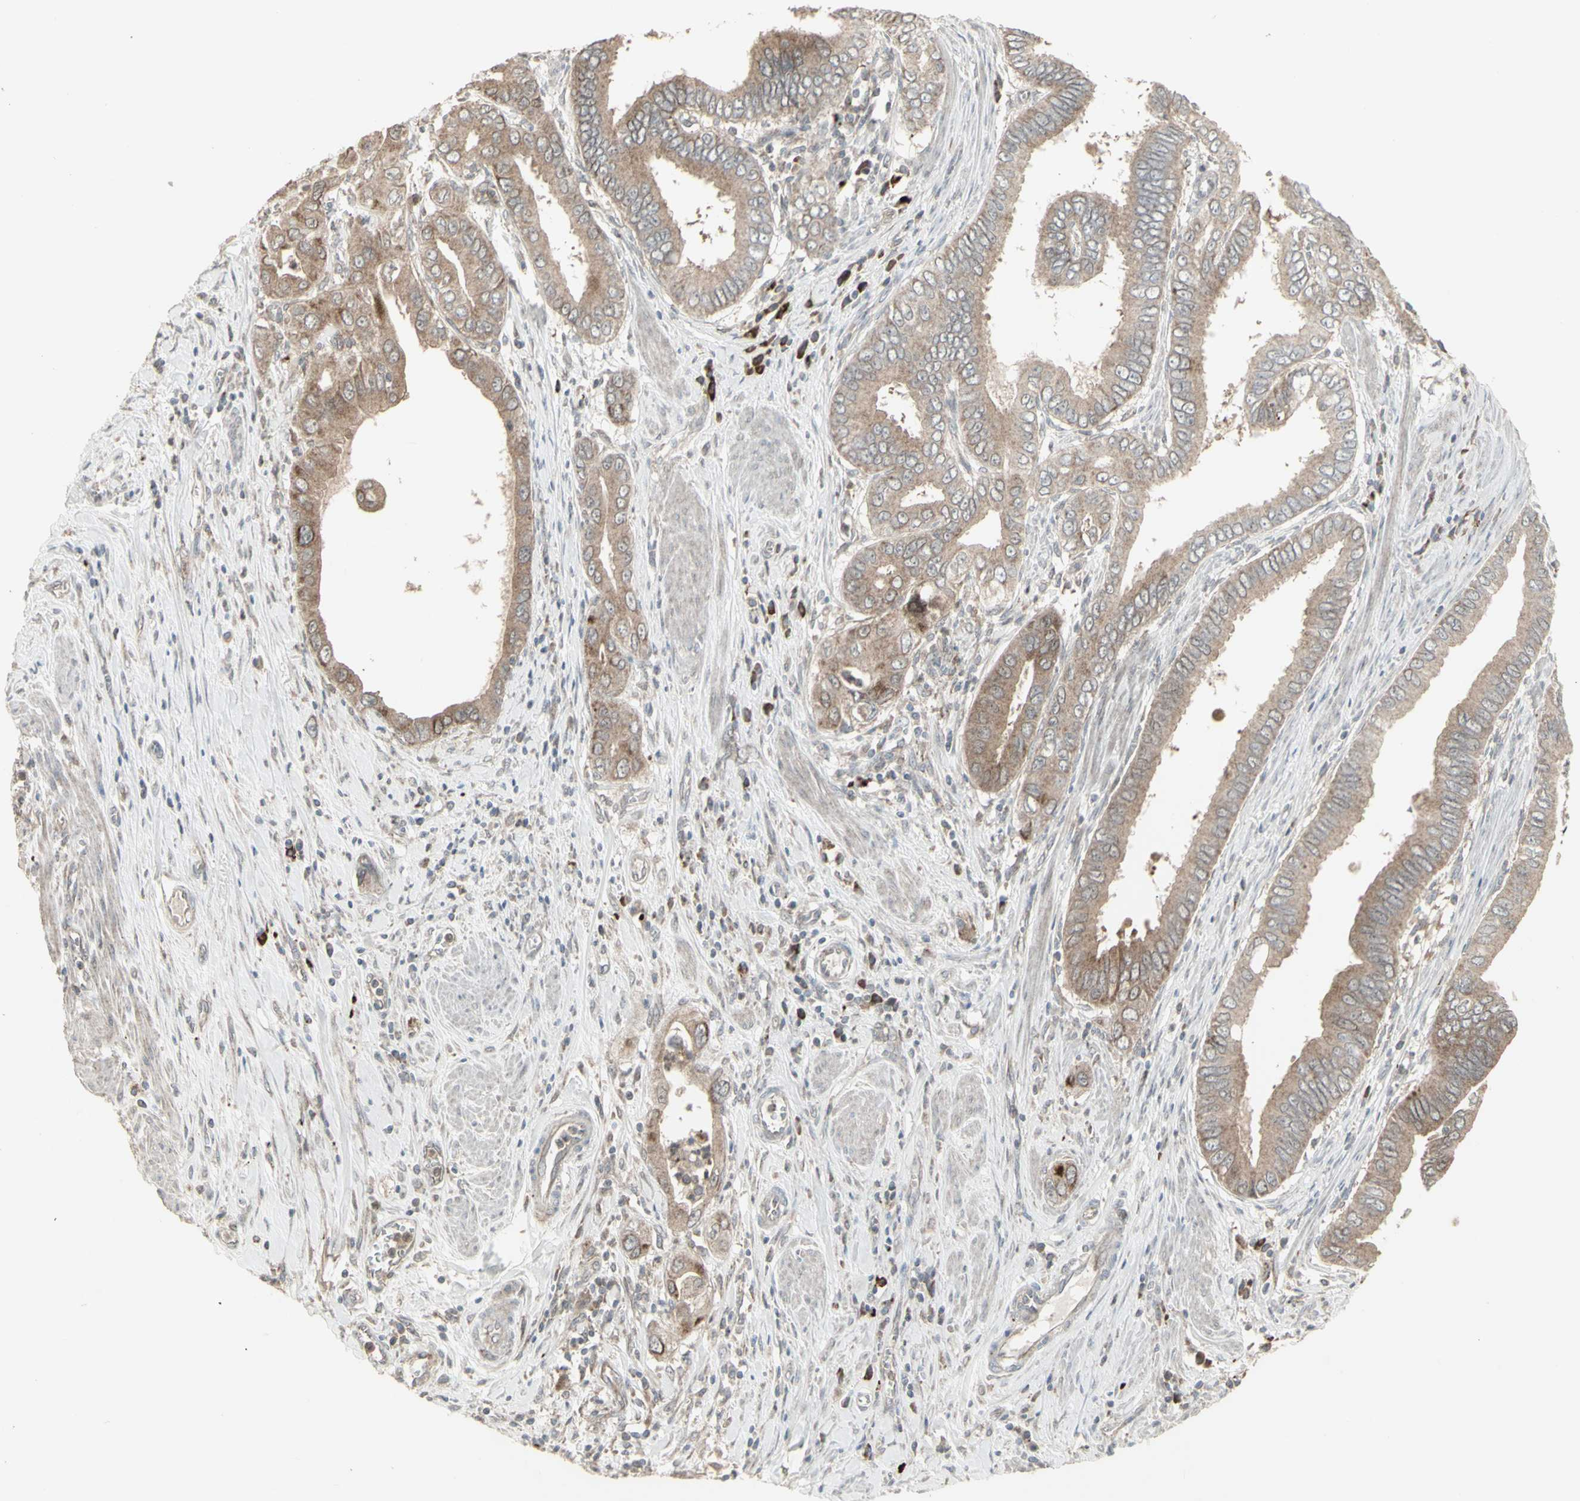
{"staining": {"intensity": "weak", "quantity": ">75%", "location": "cytoplasmic/membranous"}, "tissue": "pancreatic cancer", "cell_type": "Tumor cells", "image_type": "cancer", "snomed": [{"axis": "morphology", "description": "Normal tissue, NOS"}, {"axis": "topography", "description": "Lymph node"}], "caption": "Protein staining displays weak cytoplasmic/membranous staining in about >75% of tumor cells in pancreatic cancer.", "gene": "RNASEL", "patient": {"sex": "male", "age": 50}}